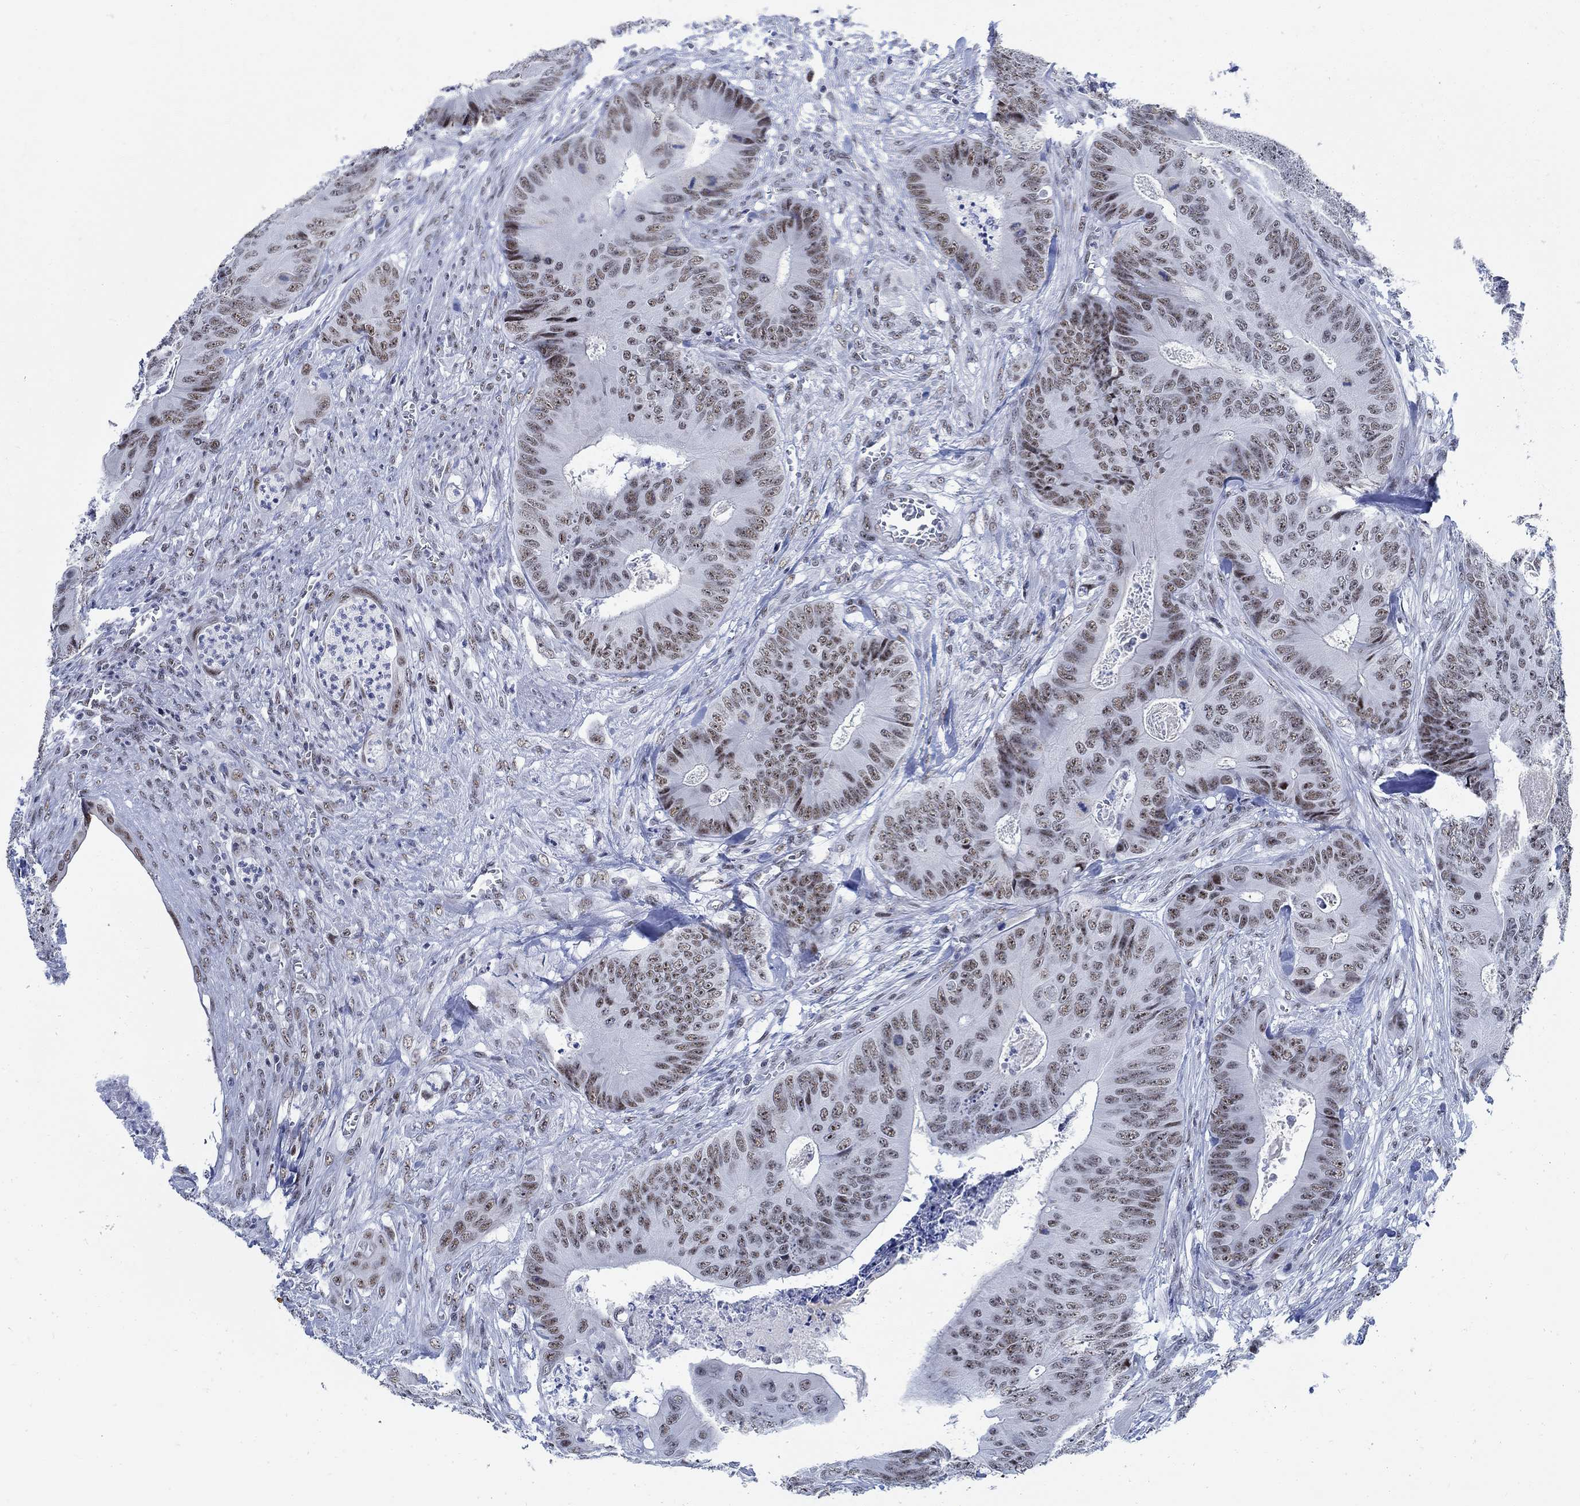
{"staining": {"intensity": "weak", "quantity": ">75%", "location": "nuclear"}, "tissue": "colorectal cancer", "cell_type": "Tumor cells", "image_type": "cancer", "snomed": [{"axis": "morphology", "description": "Adenocarcinoma, NOS"}, {"axis": "topography", "description": "Colon"}], "caption": "DAB immunohistochemical staining of human colorectal adenocarcinoma displays weak nuclear protein expression in about >75% of tumor cells.", "gene": "DLK1", "patient": {"sex": "male", "age": 84}}